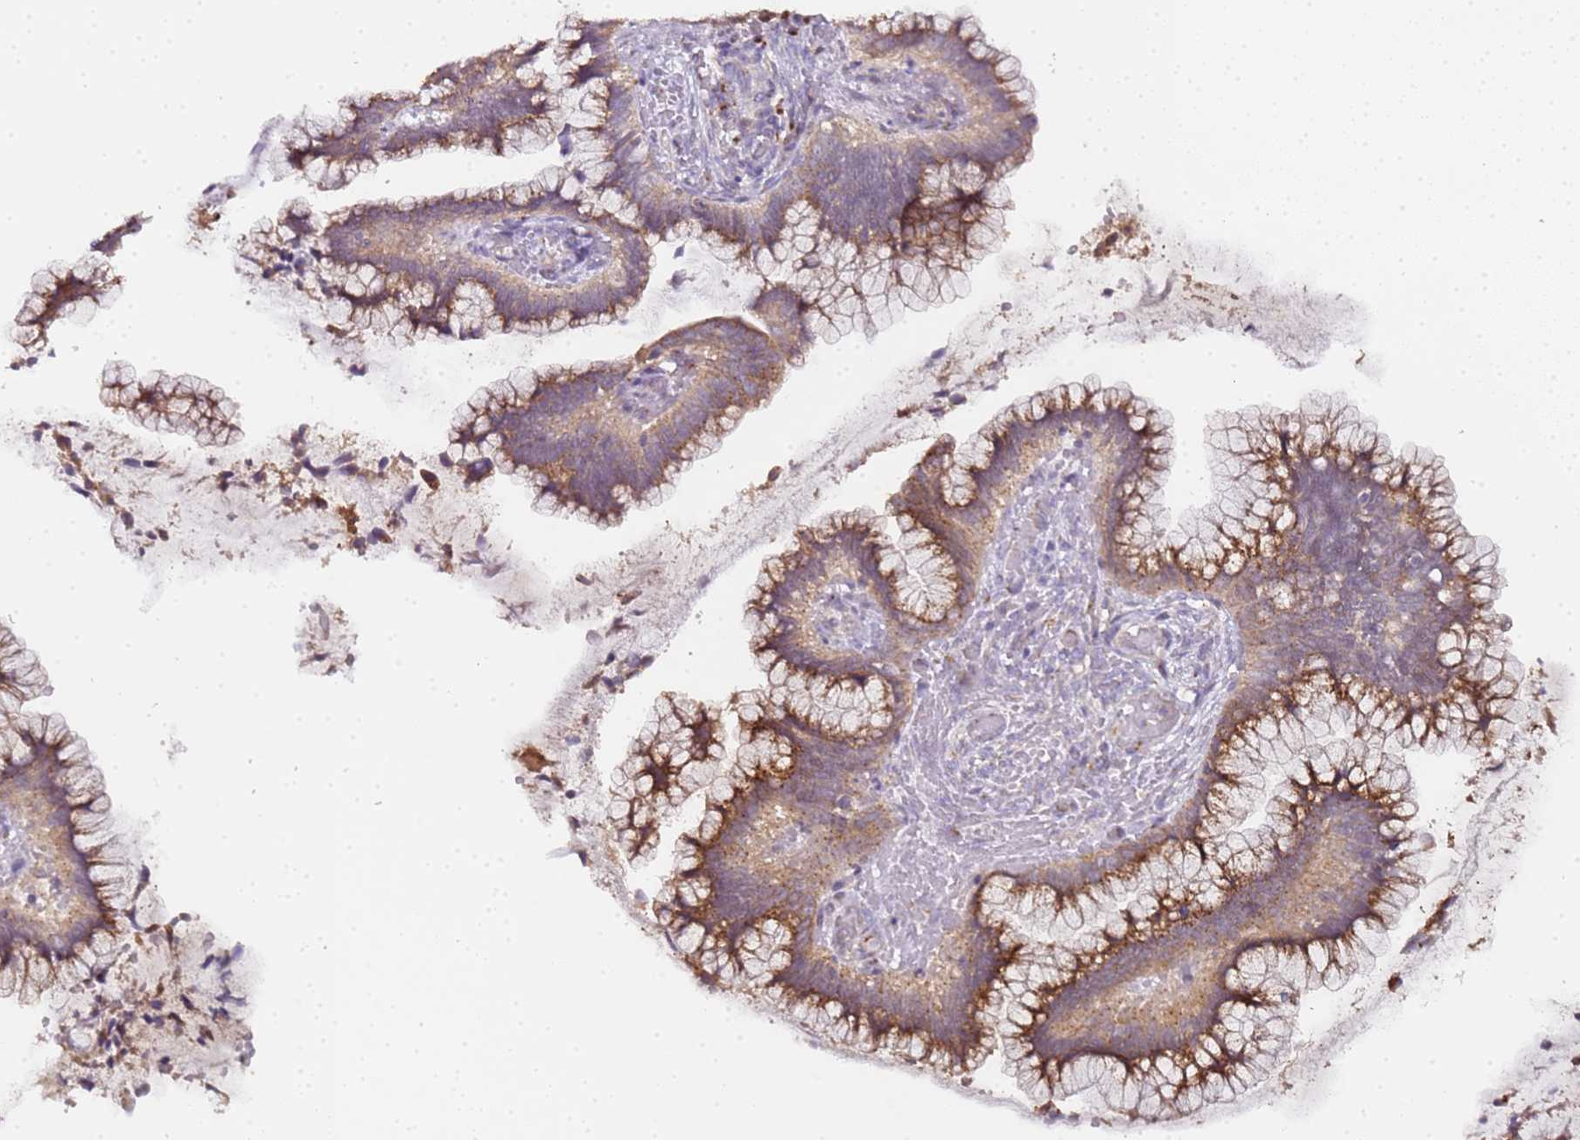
{"staining": {"intensity": "moderate", "quantity": ">75%", "location": "cytoplasmic/membranous"}, "tissue": "cervical cancer", "cell_type": "Tumor cells", "image_type": "cancer", "snomed": [{"axis": "morphology", "description": "Adenocarcinoma, NOS"}, {"axis": "topography", "description": "Cervix"}], "caption": "Adenocarcinoma (cervical) was stained to show a protein in brown. There is medium levels of moderate cytoplasmic/membranous positivity in about >75% of tumor cells.", "gene": "MRPL49", "patient": {"sex": "female", "age": 44}}